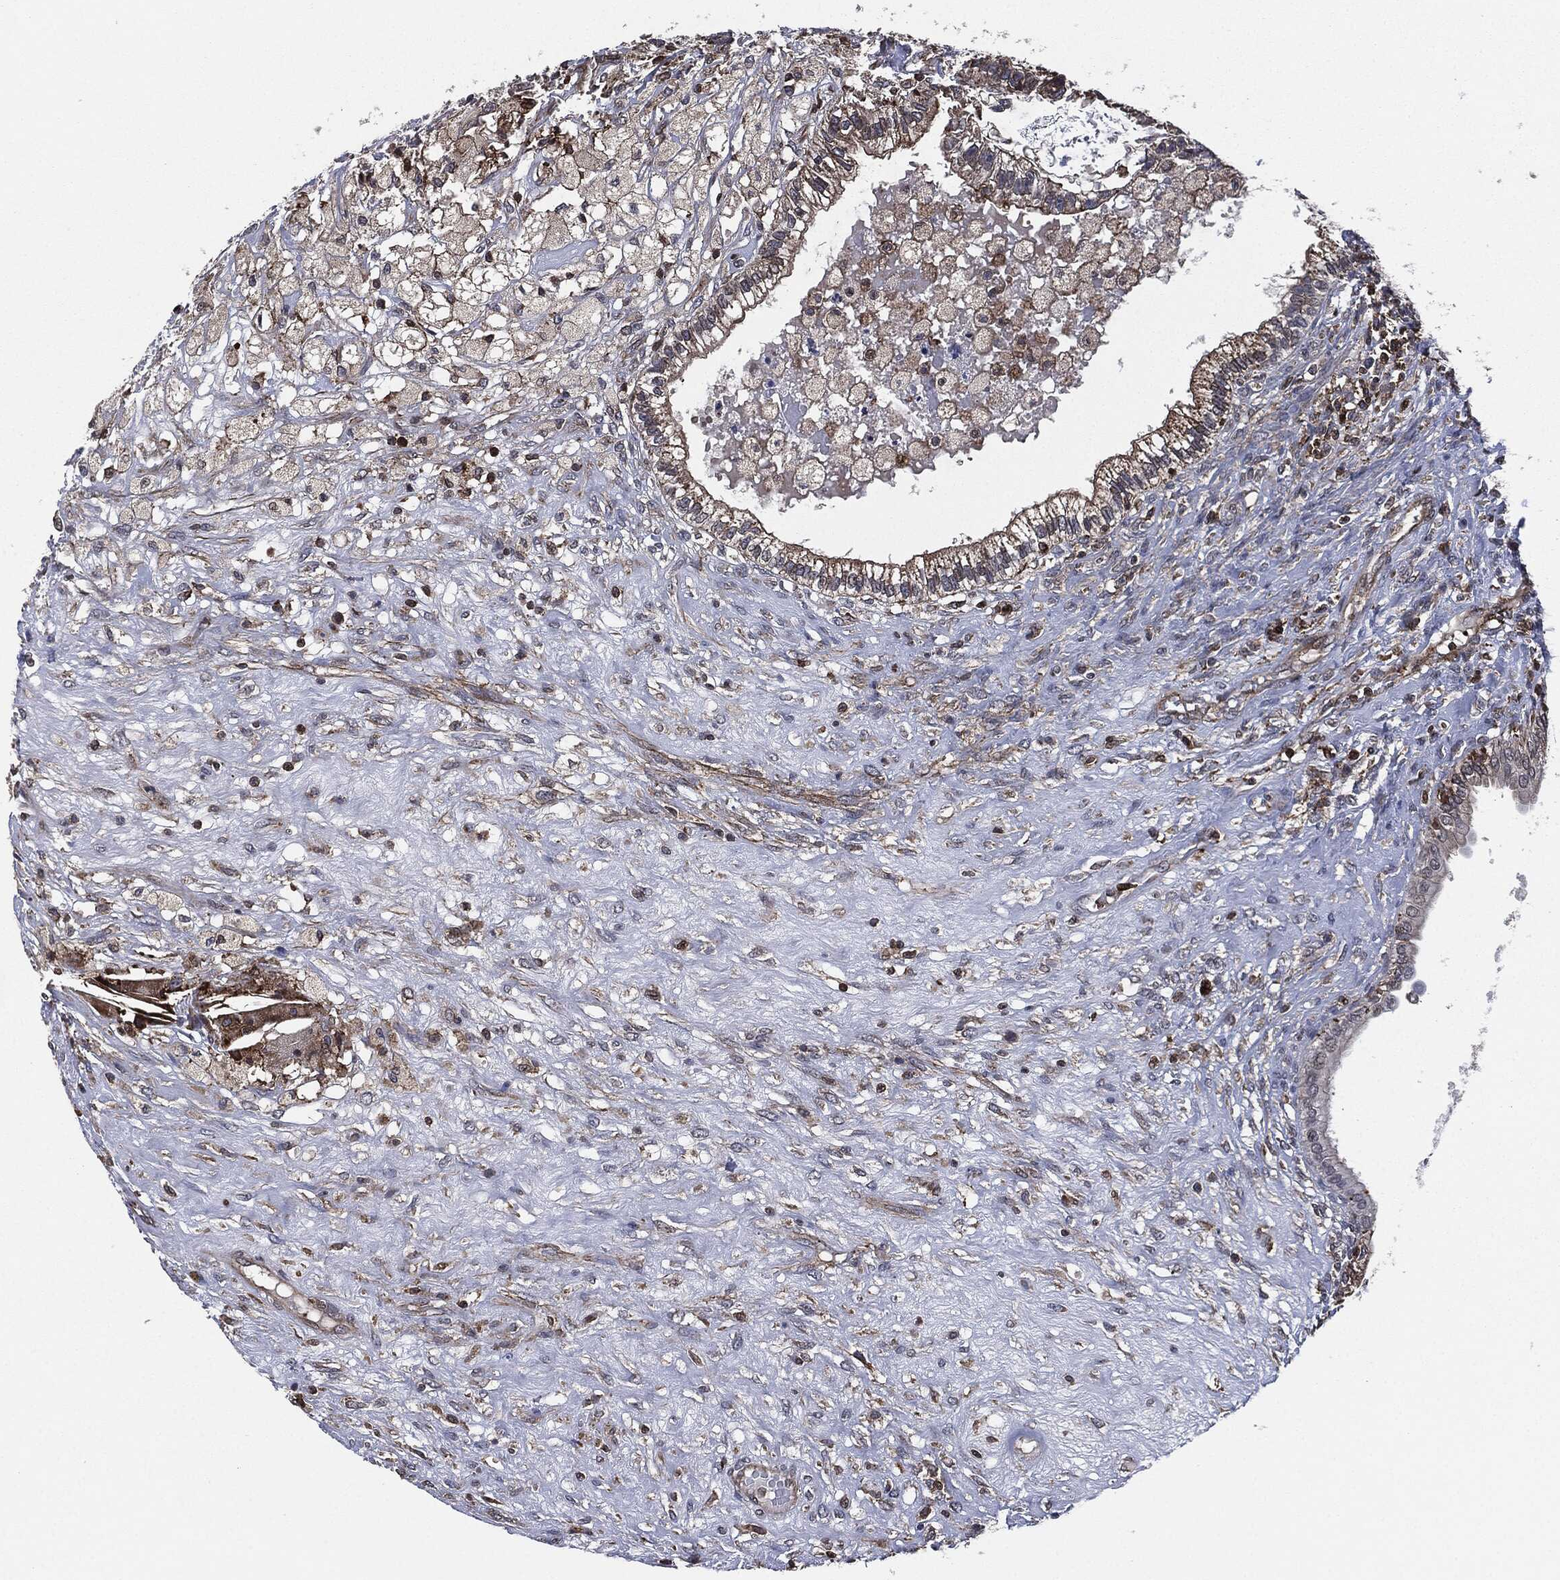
{"staining": {"intensity": "moderate", "quantity": "<25%", "location": "cytoplasmic/membranous"}, "tissue": "testis cancer", "cell_type": "Tumor cells", "image_type": "cancer", "snomed": [{"axis": "morphology", "description": "Seminoma, NOS"}, {"axis": "morphology", "description": "Carcinoma, Embryonal, NOS"}, {"axis": "topography", "description": "Testis"}], "caption": "Immunohistochemical staining of testis cancer reveals low levels of moderate cytoplasmic/membranous positivity in approximately <25% of tumor cells.", "gene": "UBR1", "patient": {"sex": "male", "age": 41}}